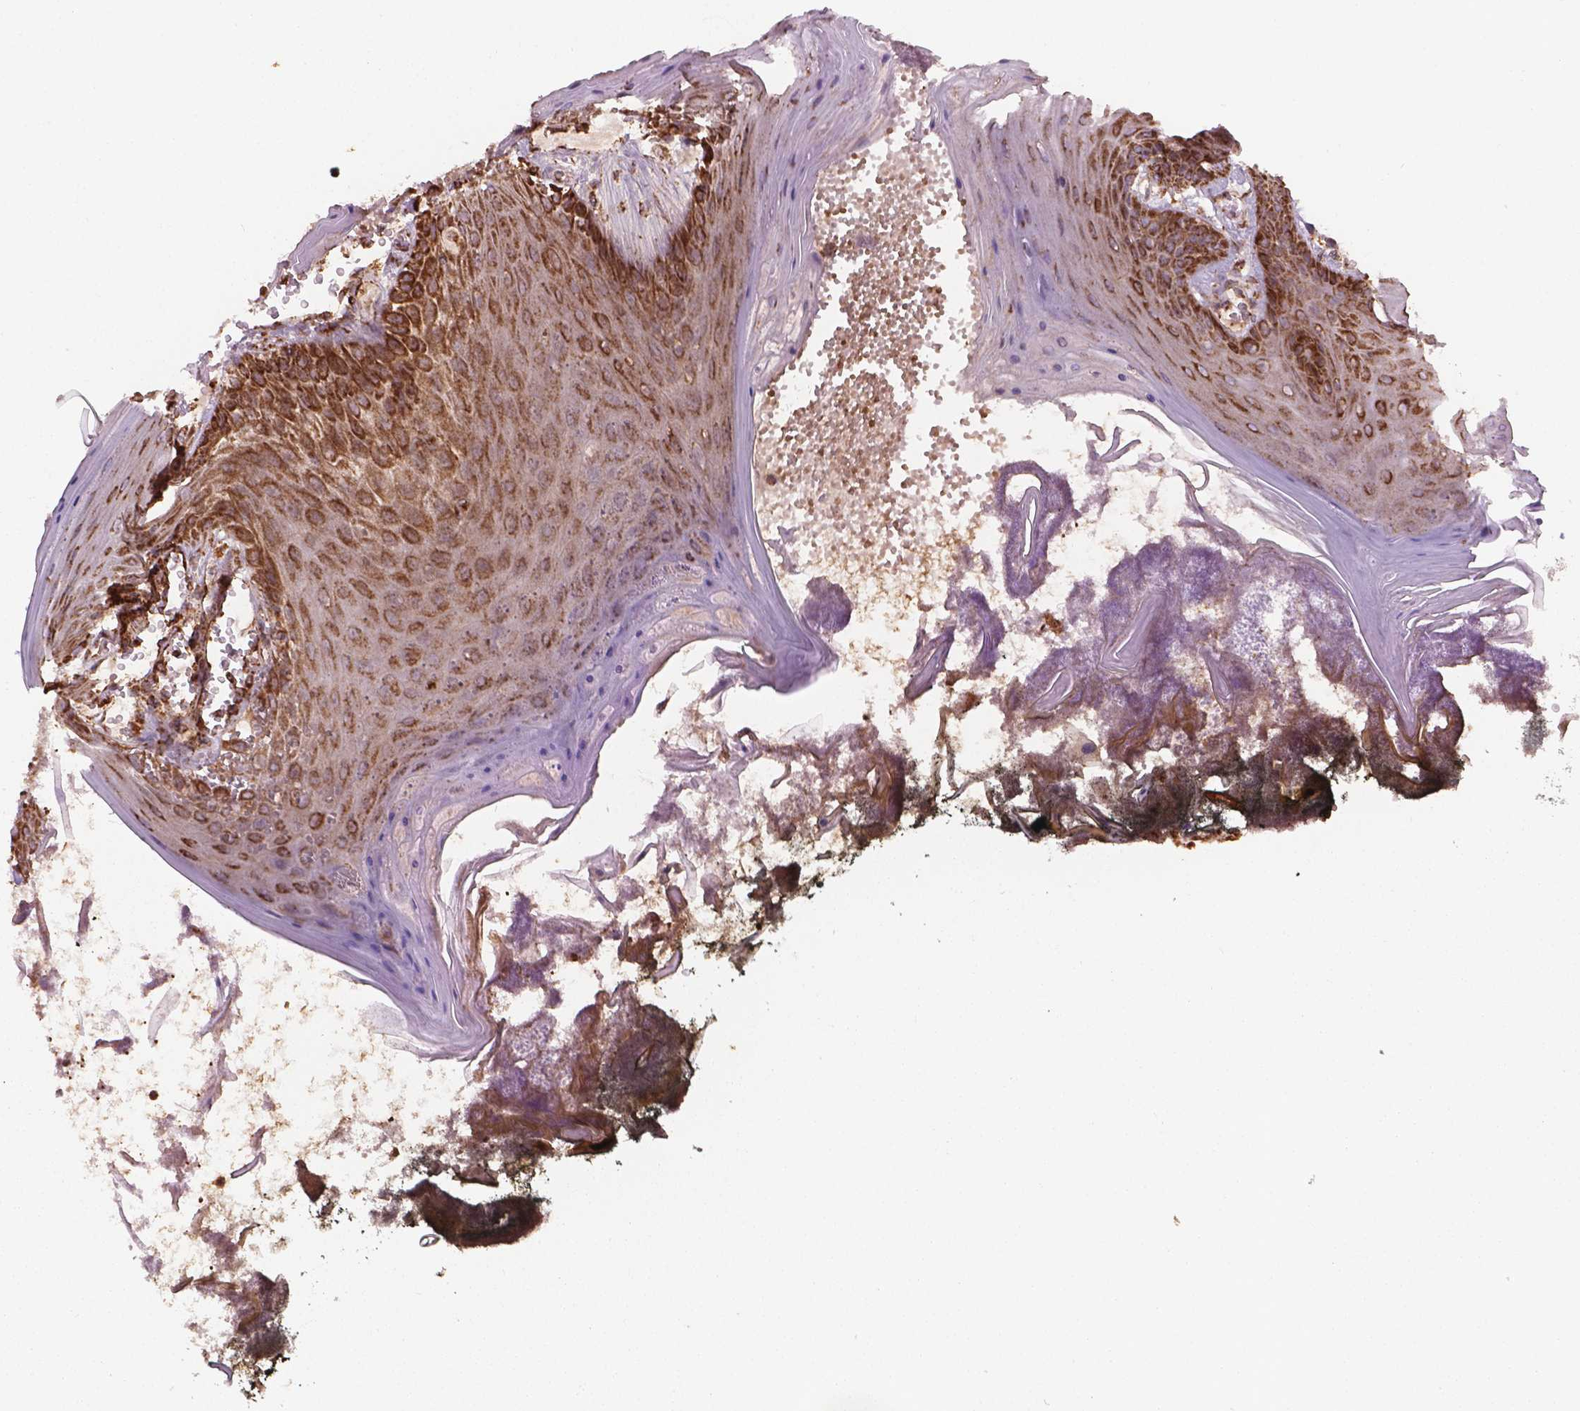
{"staining": {"intensity": "moderate", "quantity": ">75%", "location": "cytoplasmic/membranous"}, "tissue": "oral mucosa", "cell_type": "Squamous epithelial cells", "image_type": "normal", "snomed": [{"axis": "morphology", "description": "Normal tissue, NOS"}, {"axis": "topography", "description": "Oral tissue"}], "caption": "IHC of unremarkable human oral mucosa displays medium levels of moderate cytoplasmic/membranous positivity in approximately >75% of squamous epithelial cells.", "gene": "HS3ST3A1", "patient": {"sex": "male", "age": 9}}